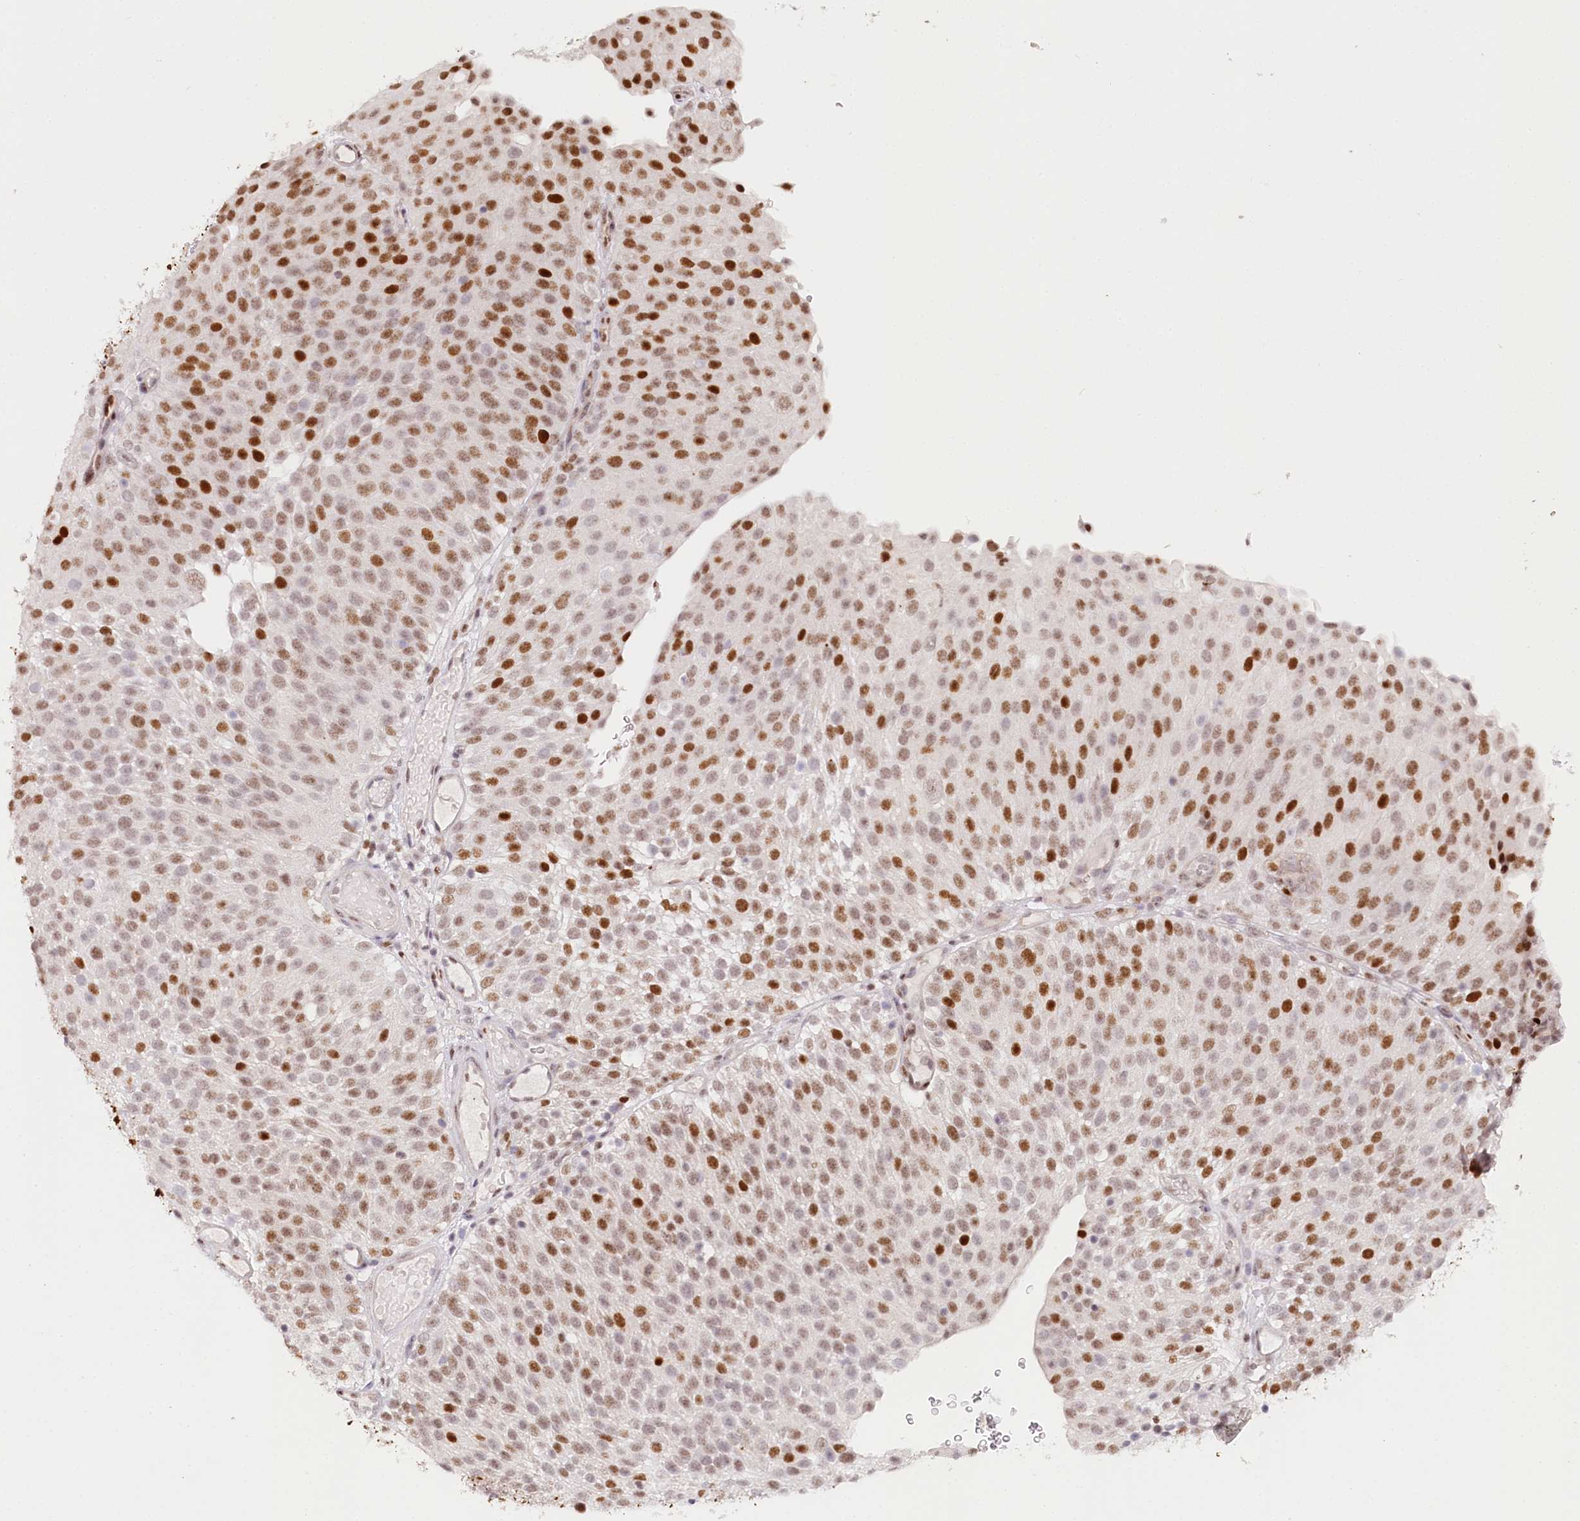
{"staining": {"intensity": "strong", "quantity": ">75%", "location": "nuclear"}, "tissue": "urothelial cancer", "cell_type": "Tumor cells", "image_type": "cancer", "snomed": [{"axis": "morphology", "description": "Urothelial carcinoma, Low grade"}, {"axis": "topography", "description": "Urinary bladder"}], "caption": "Human urothelial carcinoma (low-grade) stained with a brown dye reveals strong nuclear positive staining in about >75% of tumor cells.", "gene": "TP53", "patient": {"sex": "male", "age": 78}}